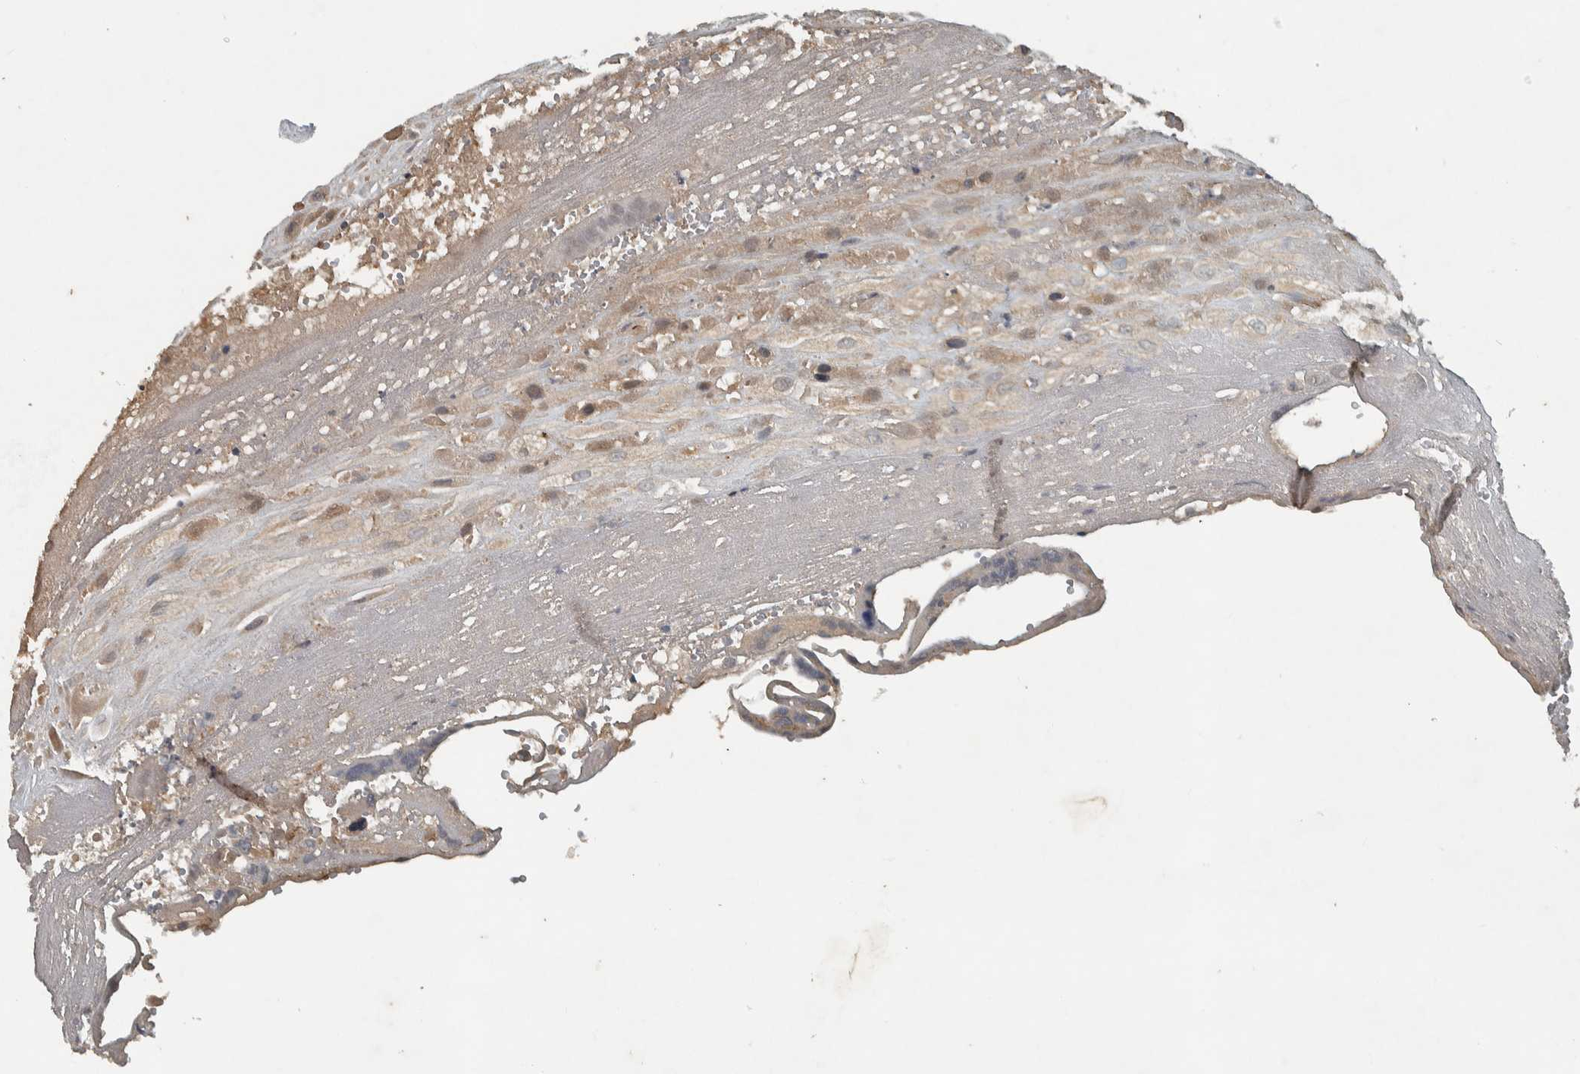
{"staining": {"intensity": "weak", "quantity": "25%-75%", "location": "cytoplasmic/membranous"}, "tissue": "placenta", "cell_type": "Decidual cells", "image_type": "normal", "snomed": [{"axis": "morphology", "description": "Normal tissue, NOS"}, {"axis": "topography", "description": "Placenta"}], "caption": "The immunohistochemical stain shows weak cytoplasmic/membranous staining in decidual cells of normal placenta.", "gene": "CLCN2", "patient": {"sex": "female", "age": 18}}